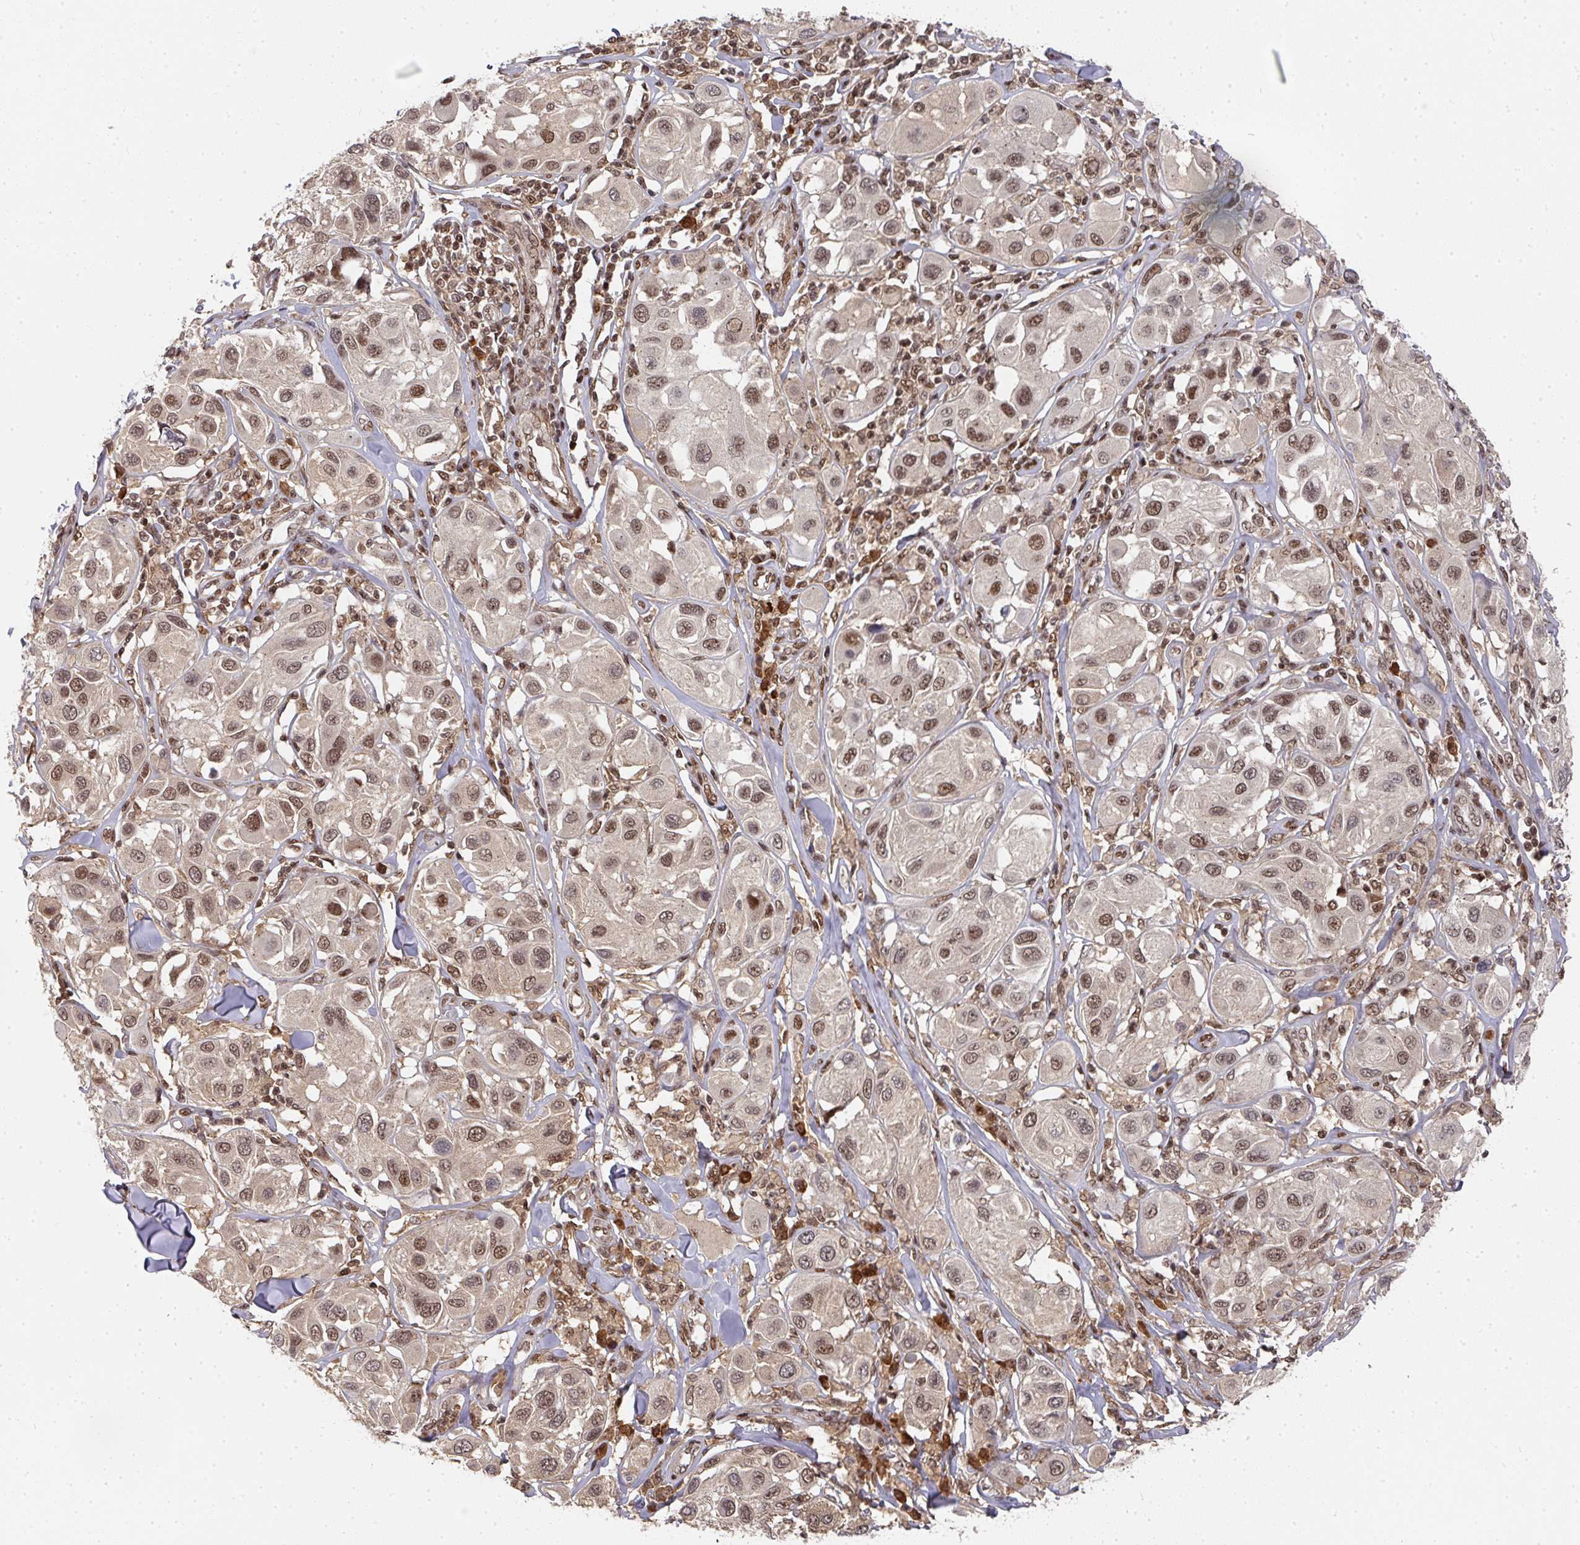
{"staining": {"intensity": "moderate", "quantity": ">75%", "location": "nuclear"}, "tissue": "melanoma", "cell_type": "Tumor cells", "image_type": "cancer", "snomed": [{"axis": "morphology", "description": "Malignant melanoma, Metastatic site"}, {"axis": "topography", "description": "Skin"}], "caption": "Immunohistochemical staining of malignant melanoma (metastatic site) demonstrates medium levels of moderate nuclear protein staining in approximately >75% of tumor cells. (DAB (3,3'-diaminobenzidine) = brown stain, brightfield microscopy at high magnification).", "gene": "DIDO1", "patient": {"sex": "male", "age": 41}}